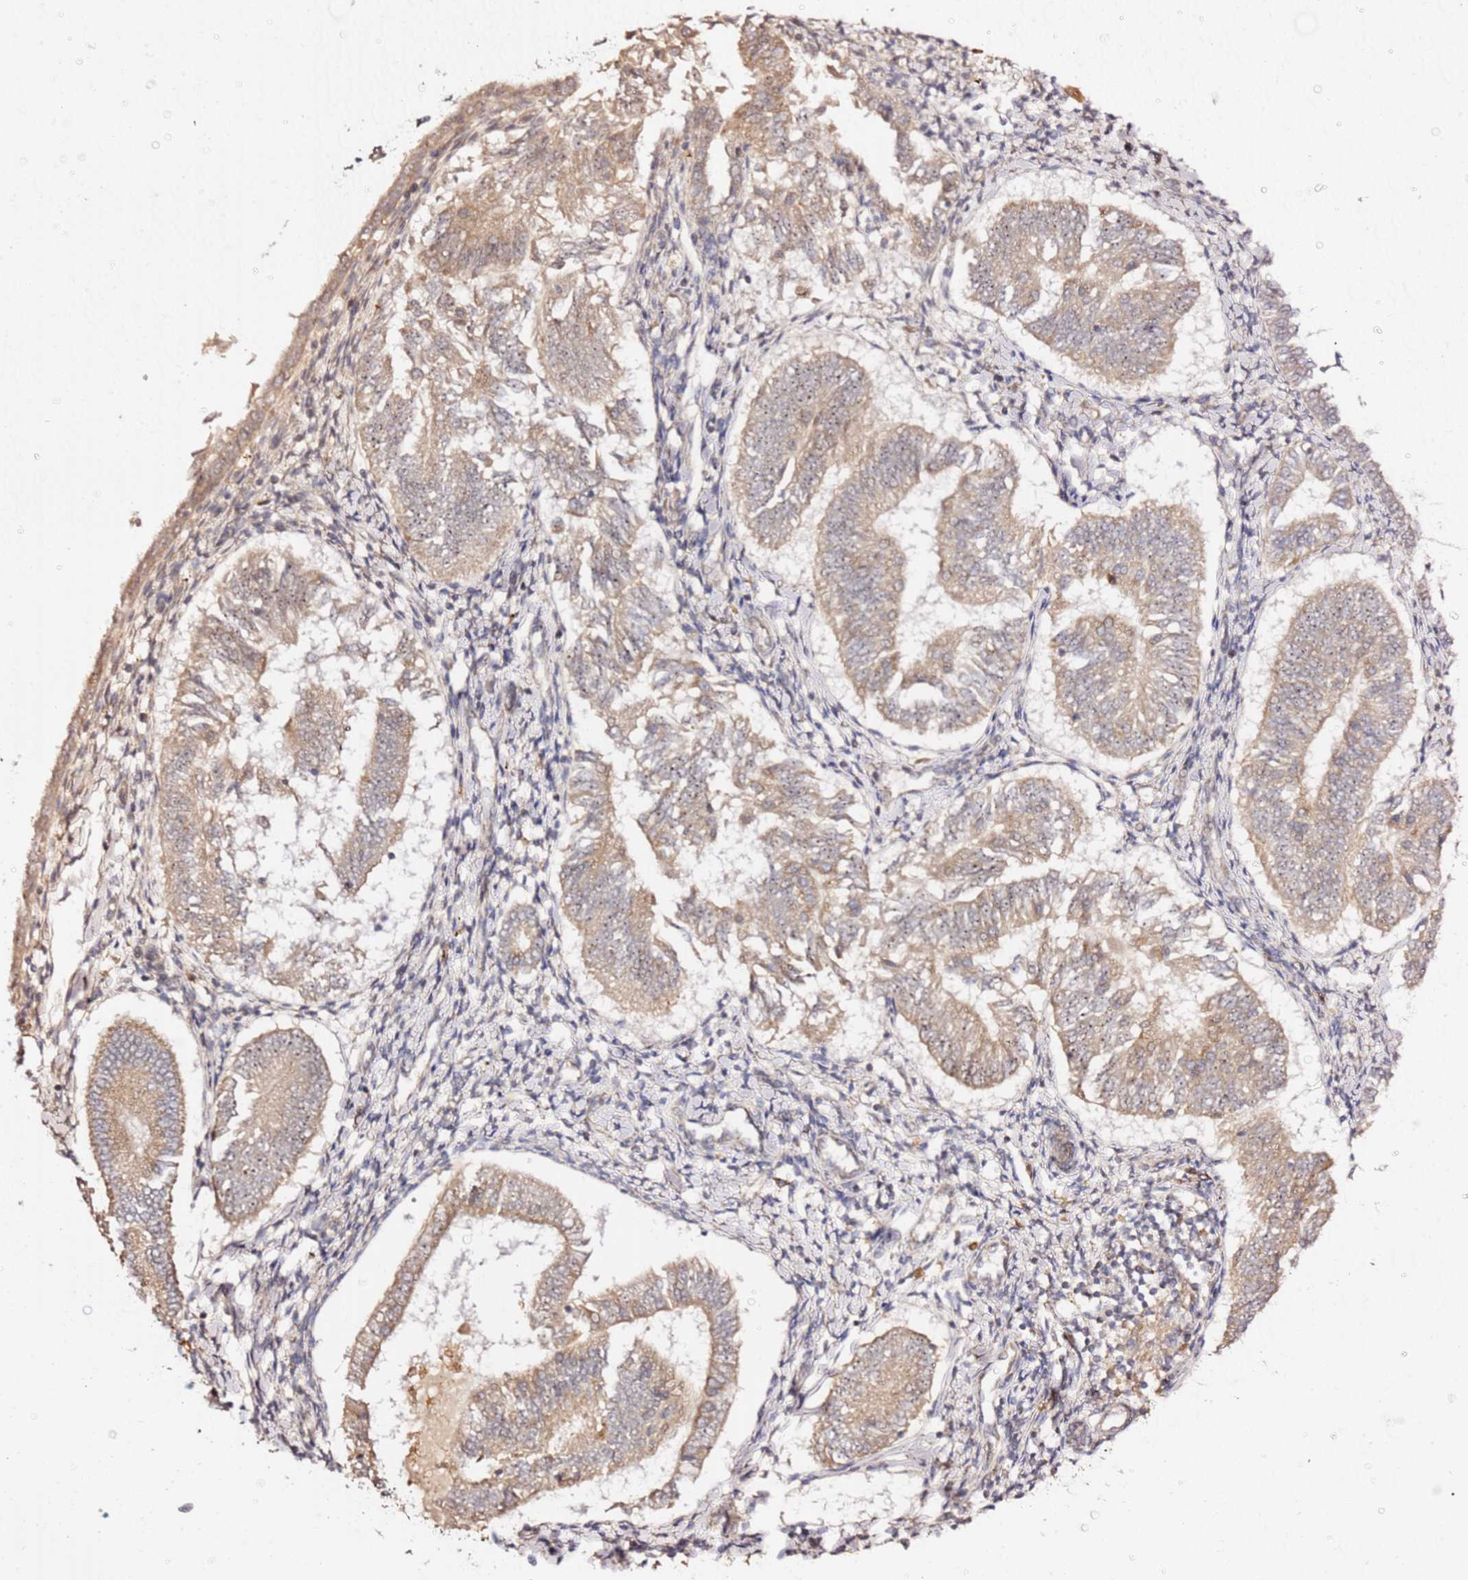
{"staining": {"intensity": "moderate", "quantity": ">75%", "location": "cytoplasmic/membranous,nuclear"}, "tissue": "endometrial cancer", "cell_type": "Tumor cells", "image_type": "cancer", "snomed": [{"axis": "morphology", "description": "Adenocarcinoma, NOS"}, {"axis": "topography", "description": "Endometrium"}], "caption": "DAB (3,3'-diaminobenzidine) immunohistochemical staining of endometrial cancer (adenocarcinoma) demonstrates moderate cytoplasmic/membranous and nuclear protein positivity in about >75% of tumor cells.", "gene": "KIF25", "patient": {"sex": "female", "age": 58}}